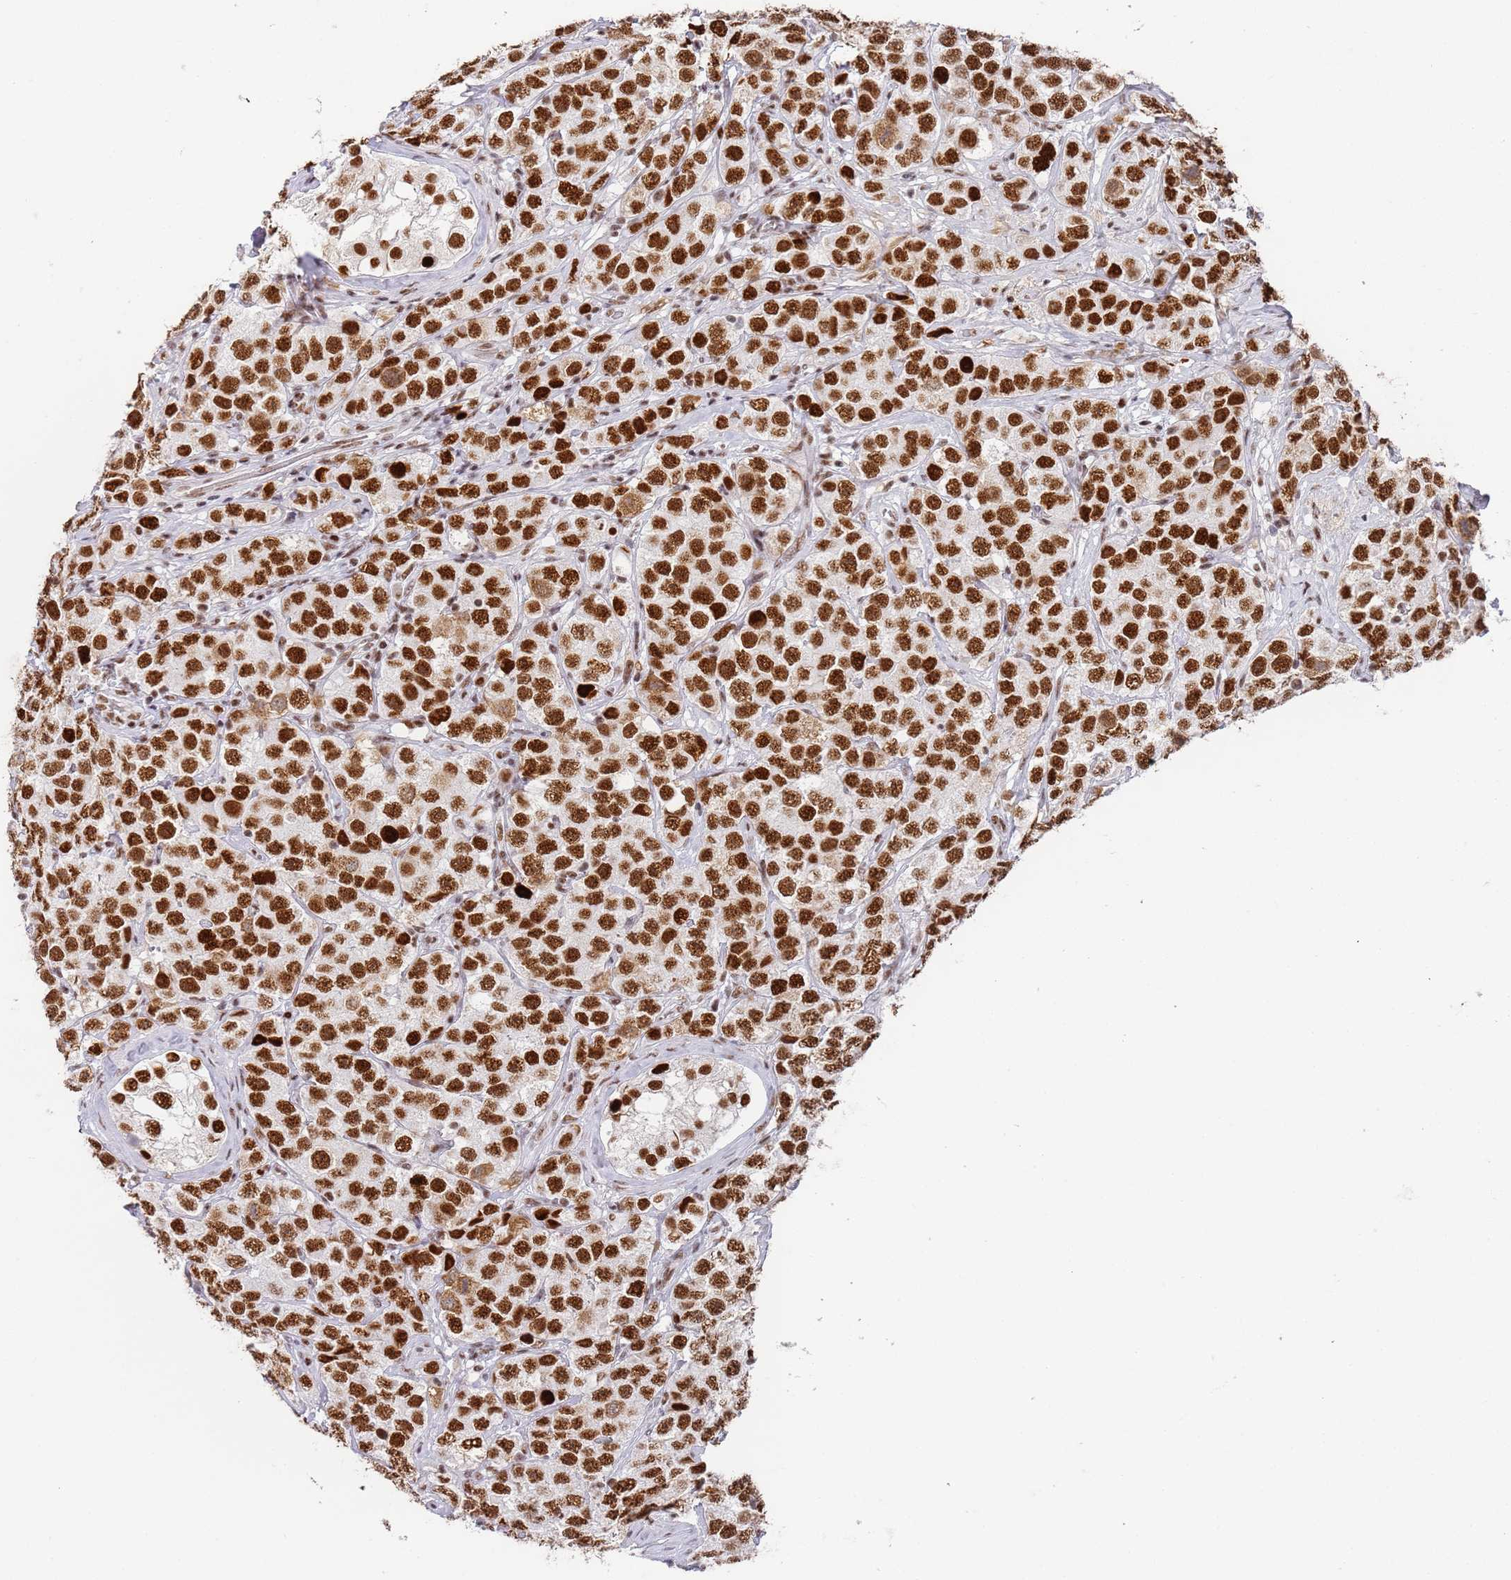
{"staining": {"intensity": "strong", "quantity": ">75%", "location": "nuclear"}, "tissue": "testis cancer", "cell_type": "Tumor cells", "image_type": "cancer", "snomed": [{"axis": "morphology", "description": "Seminoma, NOS"}, {"axis": "topography", "description": "Testis"}], "caption": "Immunohistochemical staining of human testis cancer shows high levels of strong nuclear protein positivity in approximately >75% of tumor cells. (DAB (3,3'-diaminobenzidine) IHC with brightfield microscopy, high magnification).", "gene": "AKAP8L", "patient": {"sex": "male", "age": 28}}